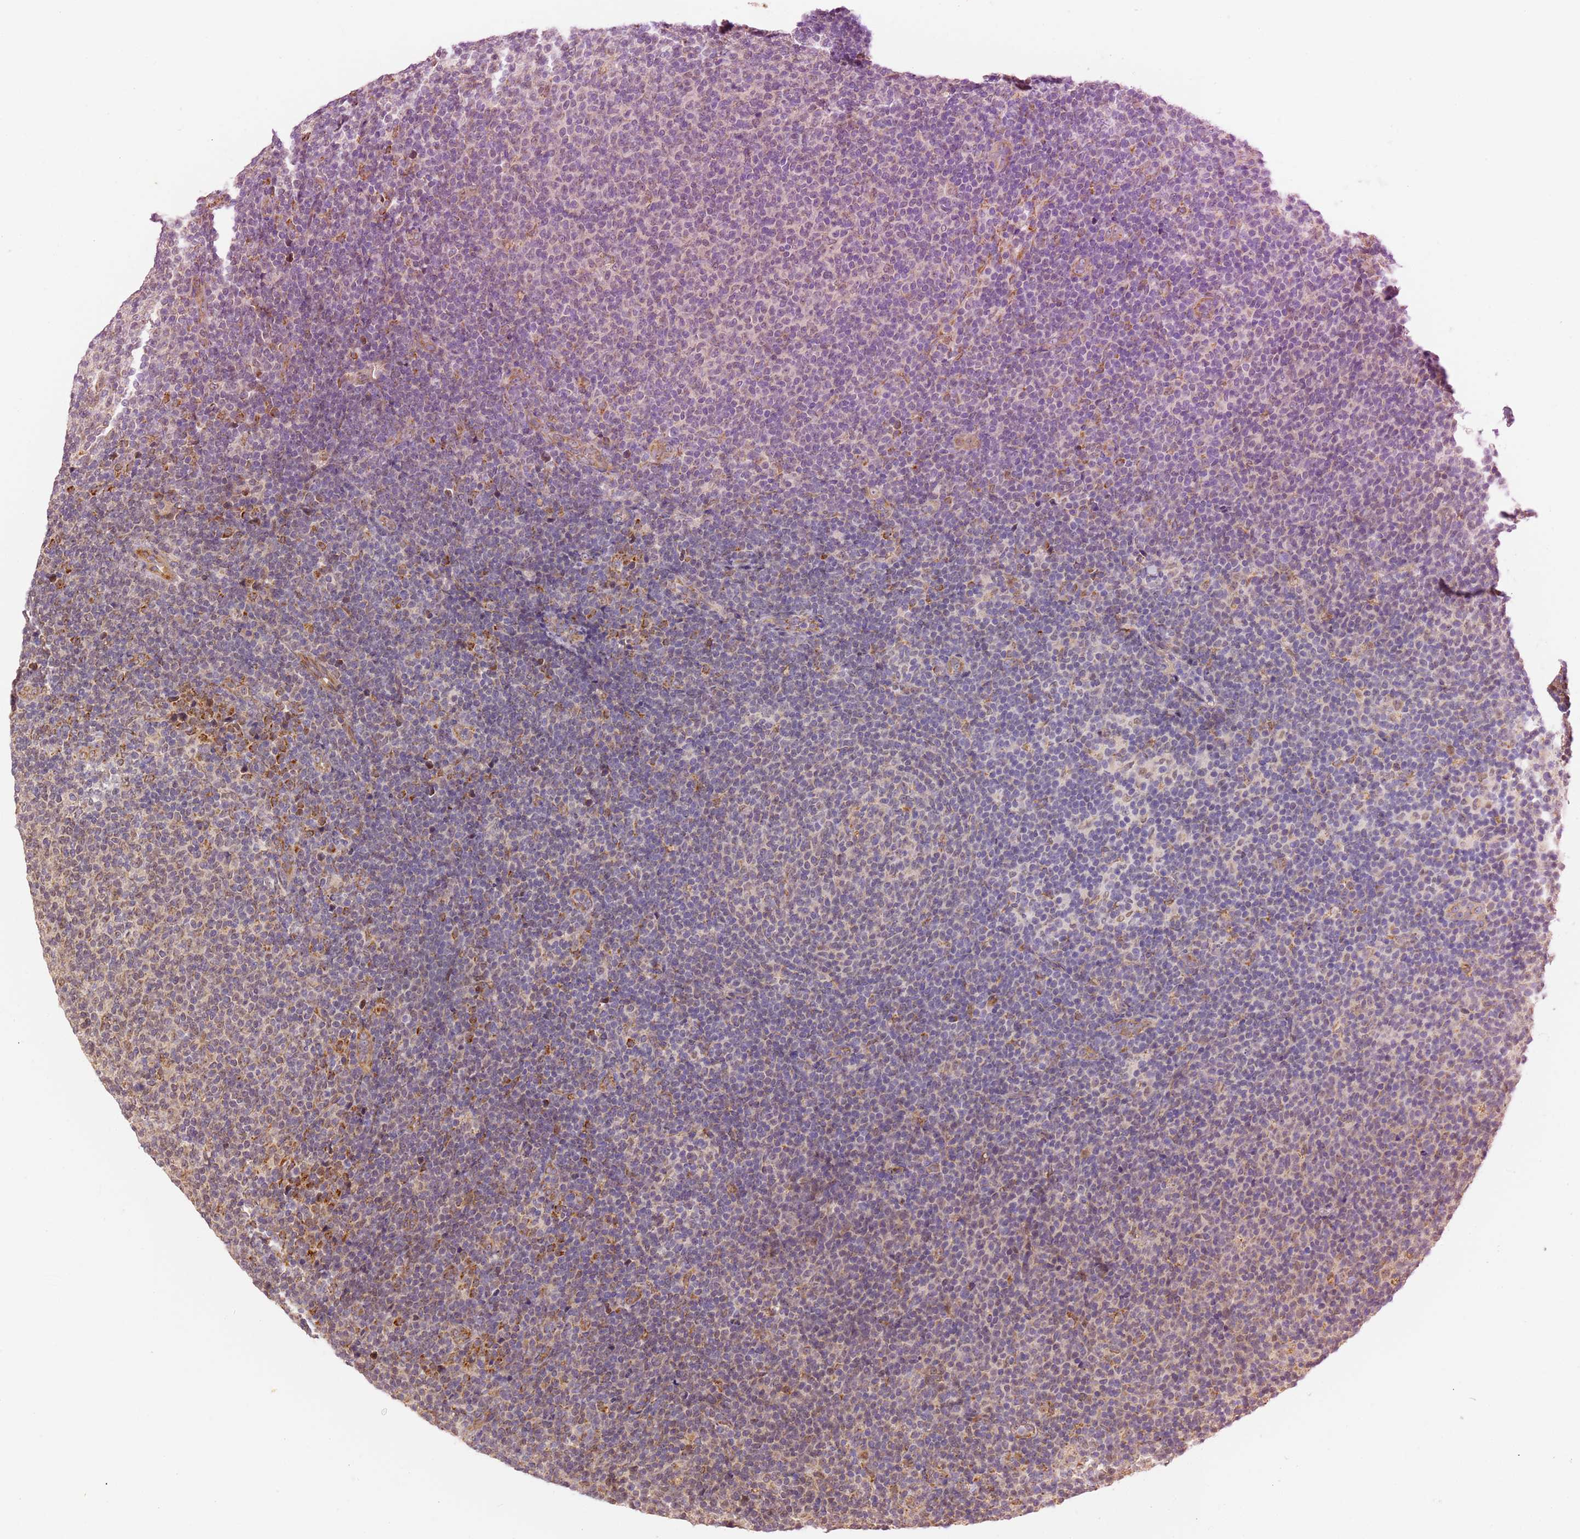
{"staining": {"intensity": "weak", "quantity": "25%-75%", "location": "nuclear"}, "tissue": "lymphoma", "cell_type": "Tumor cells", "image_type": "cancer", "snomed": [{"axis": "morphology", "description": "Malignant lymphoma, non-Hodgkin's type, Low grade"}, {"axis": "topography", "description": "Lymph node"}], "caption": "Malignant lymphoma, non-Hodgkin's type (low-grade) stained with a brown dye displays weak nuclear positive staining in approximately 25%-75% of tumor cells.", "gene": "RAPGEF3", "patient": {"sex": "male", "age": 66}}